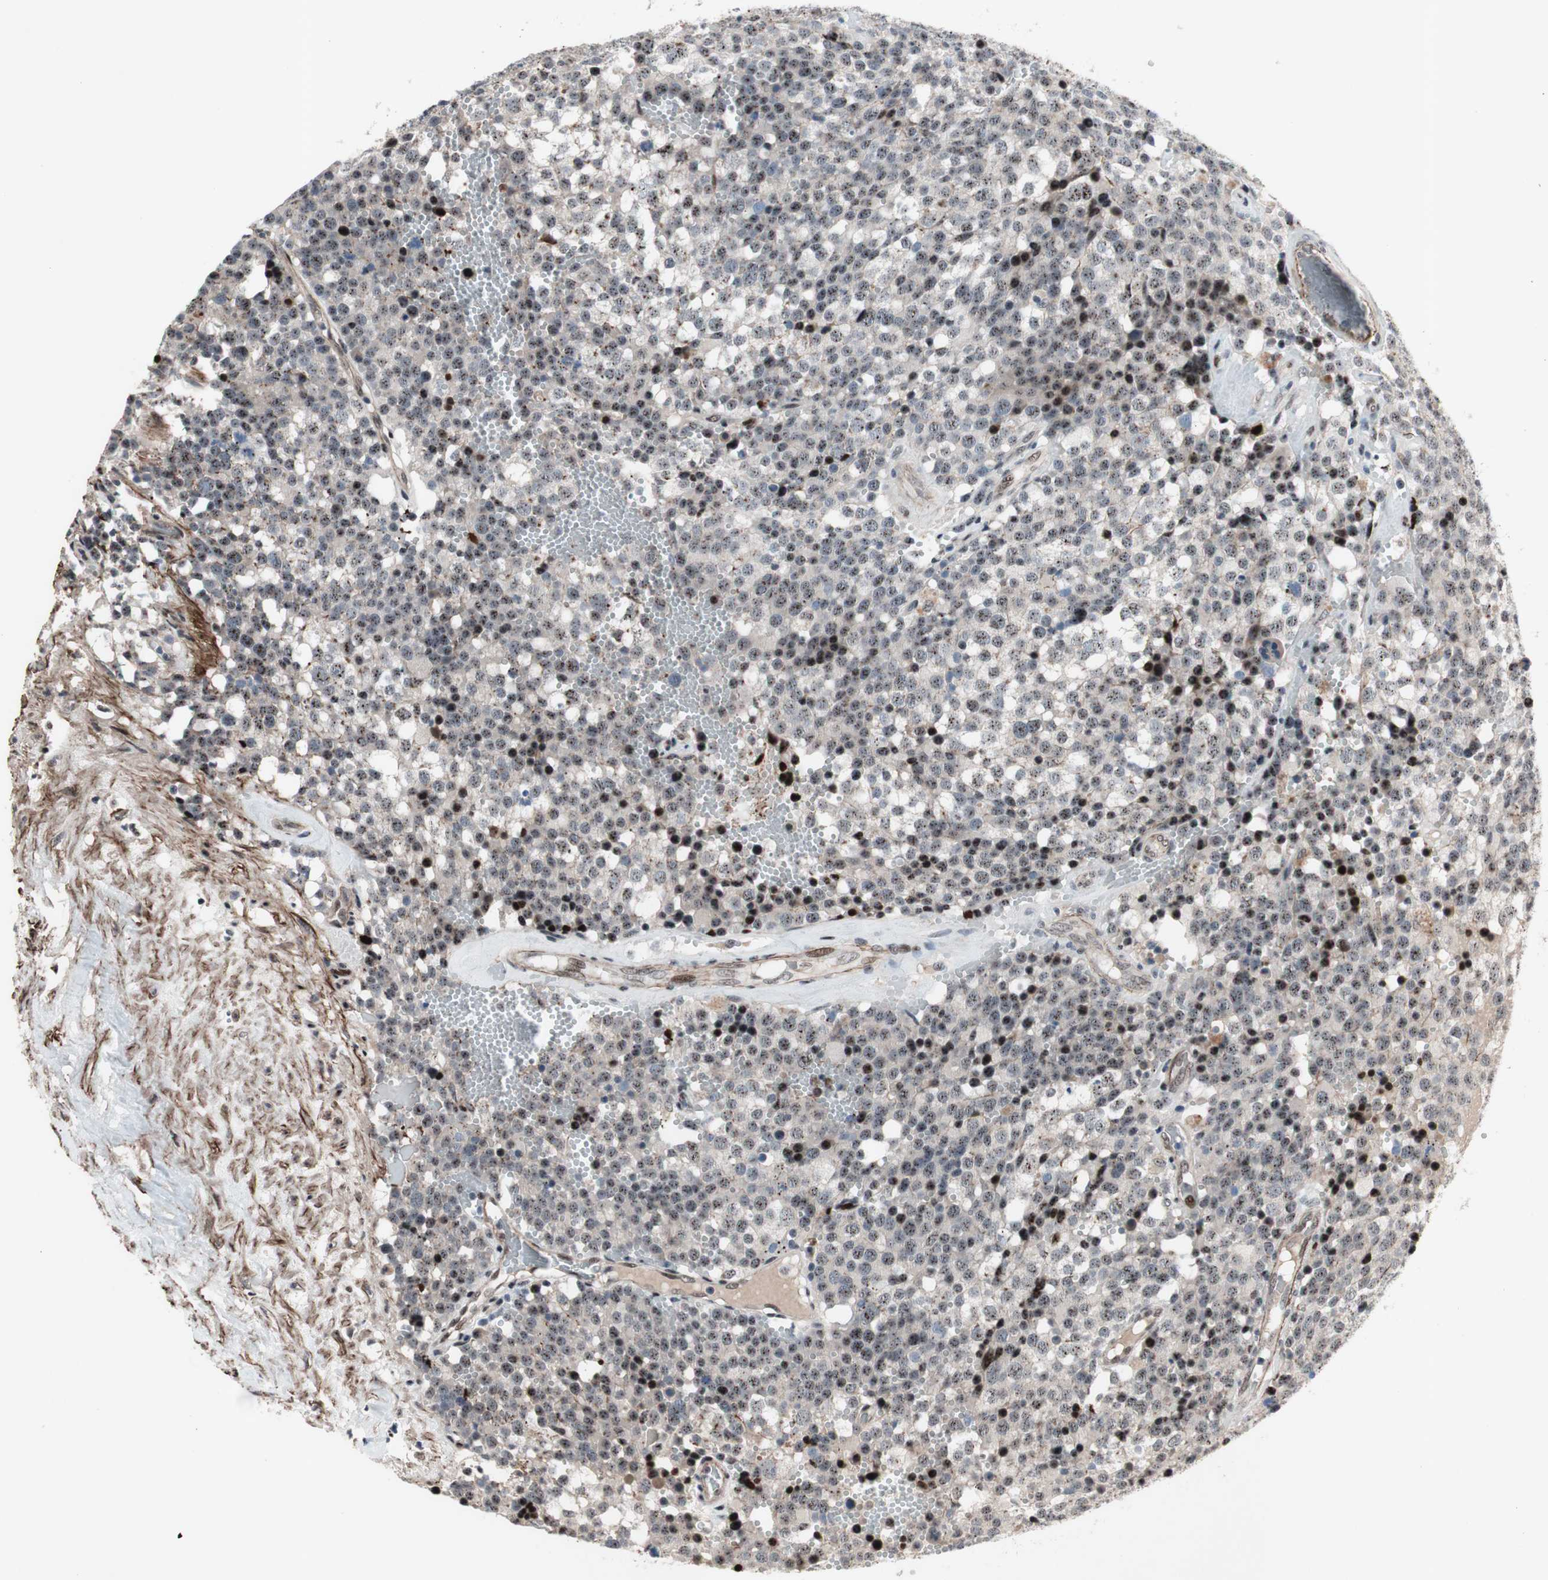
{"staining": {"intensity": "moderate", "quantity": ">75%", "location": "nuclear"}, "tissue": "testis cancer", "cell_type": "Tumor cells", "image_type": "cancer", "snomed": [{"axis": "morphology", "description": "Seminoma, NOS"}, {"axis": "topography", "description": "Testis"}], "caption": "Tumor cells reveal medium levels of moderate nuclear positivity in approximately >75% of cells in human testis seminoma.", "gene": "SOX7", "patient": {"sex": "male", "age": 71}}